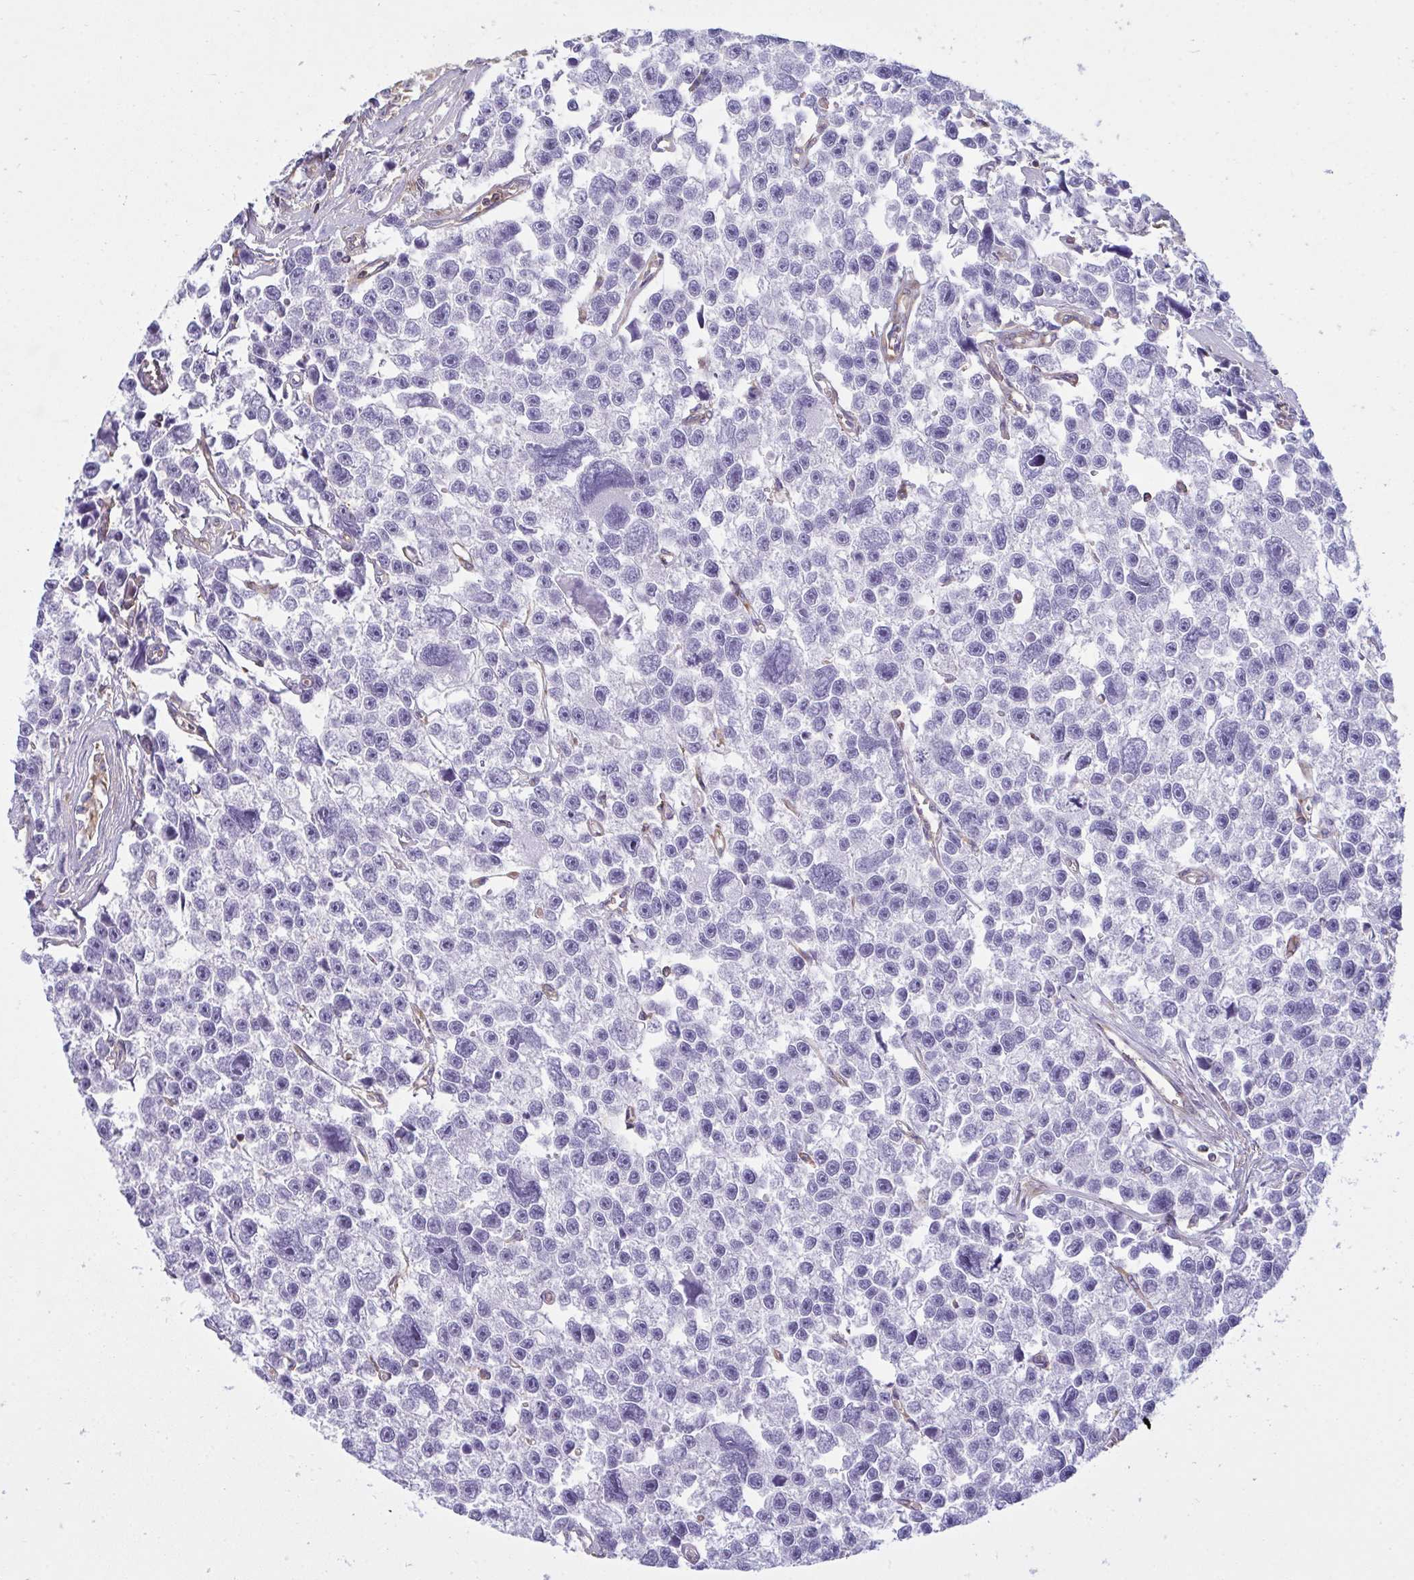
{"staining": {"intensity": "negative", "quantity": "none", "location": "none"}, "tissue": "testis cancer", "cell_type": "Tumor cells", "image_type": "cancer", "snomed": [{"axis": "morphology", "description": "Seminoma, NOS"}, {"axis": "topography", "description": "Testis"}], "caption": "Immunohistochemistry (IHC) of testis cancer (seminoma) exhibits no expression in tumor cells. (DAB immunohistochemistry, high magnification).", "gene": "TSC22D3", "patient": {"sex": "male", "age": 26}}